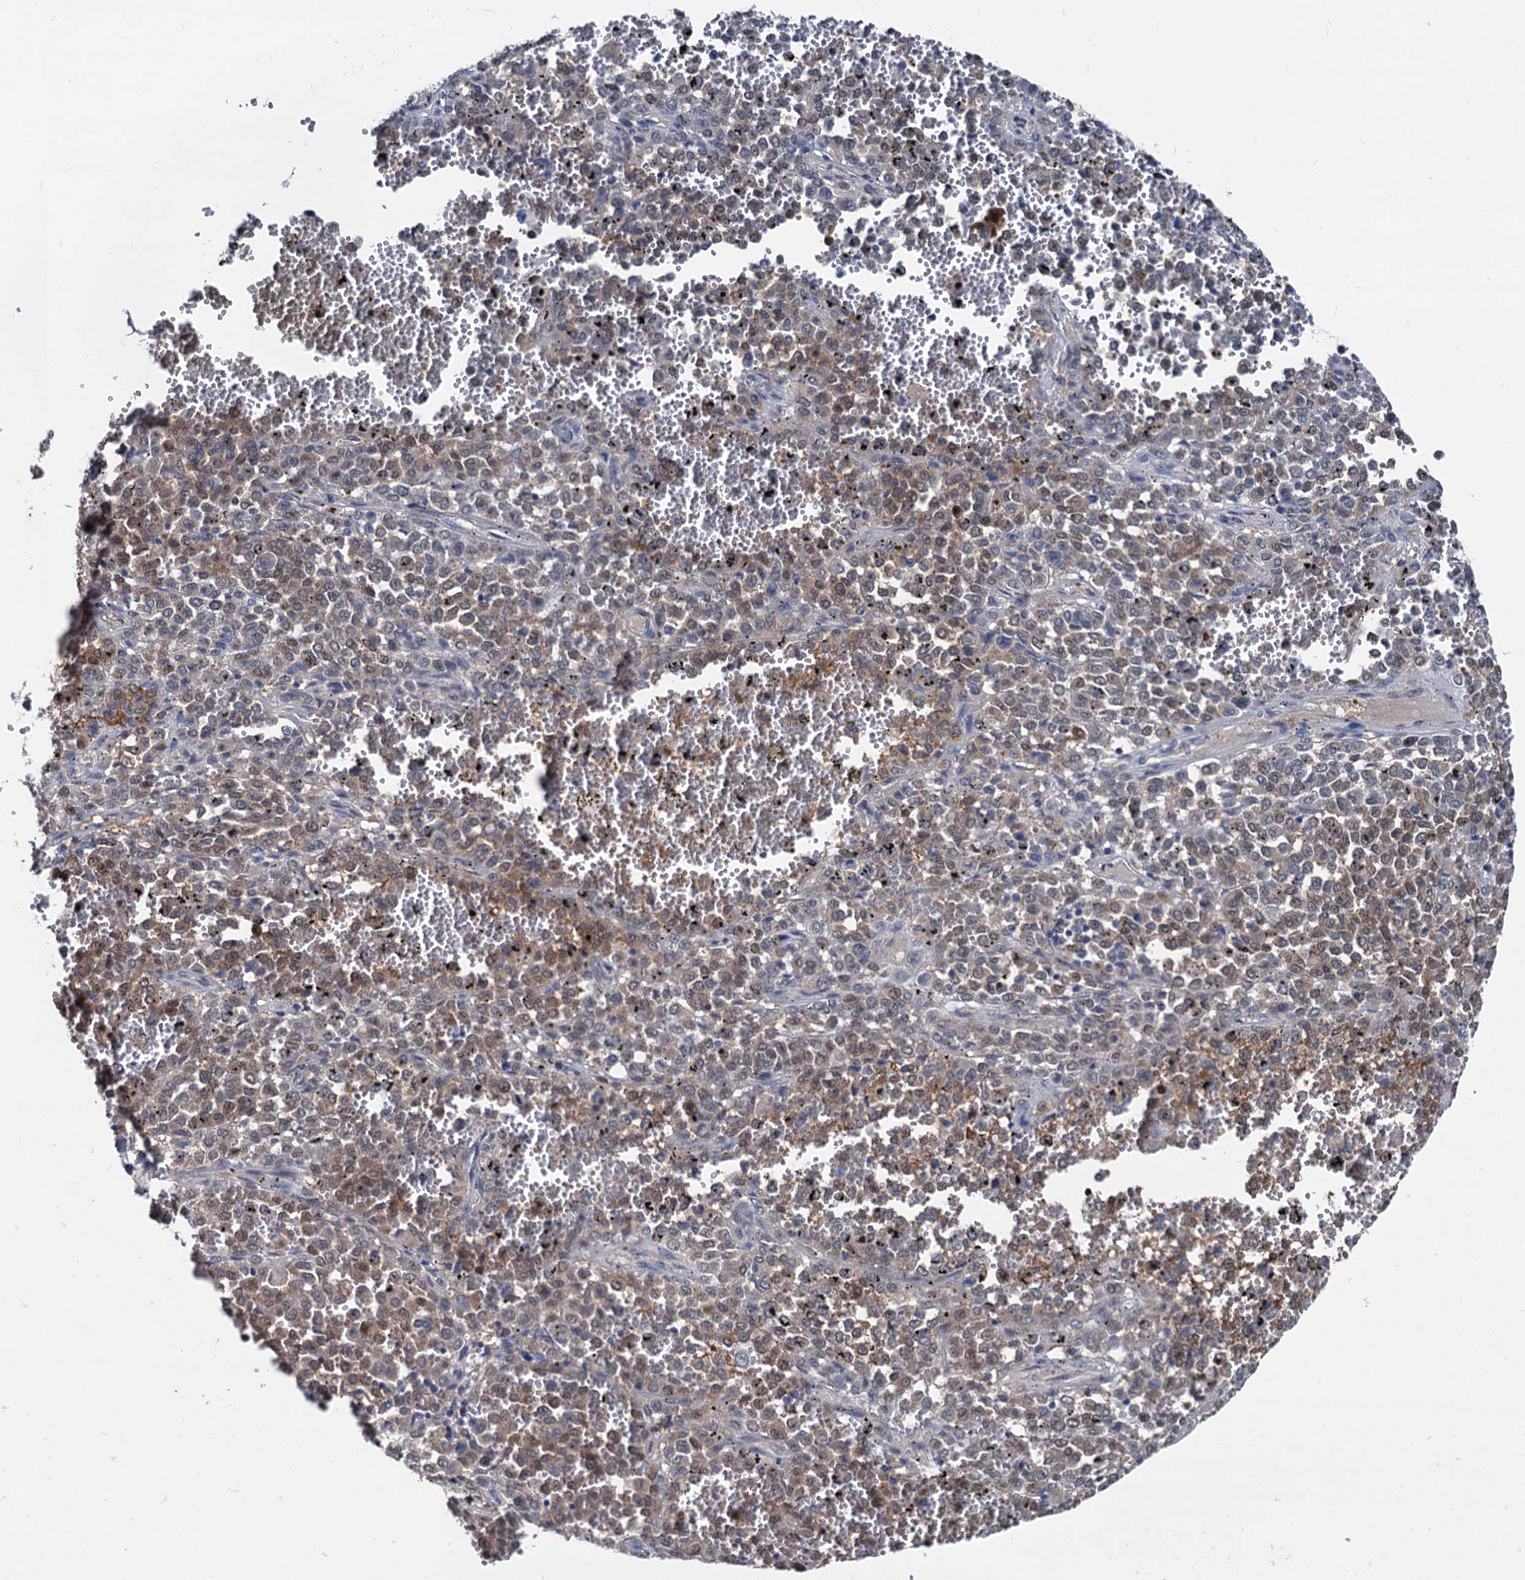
{"staining": {"intensity": "moderate", "quantity": "25%-75%", "location": "cytoplasmic/membranous"}, "tissue": "melanoma", "cell_type": "Tumor cells", "image_type": "cancer", "snomed": [{"axis": "morphology", "description": "Malignant melanoma, Metastatic site"}, {"axis": "topography", "description": "Pancreas"}], "caption": "Immunohistochemical staining of melanoma shows medium levels of moderate cytoplasmic/membranous protein expression in approximately 25%-75% of tumor cells. Ihc stains the protein in brown and the nuclei are stained blue.", "gene": "GLO1", "patient": {"sex": "female", "age": 30}}